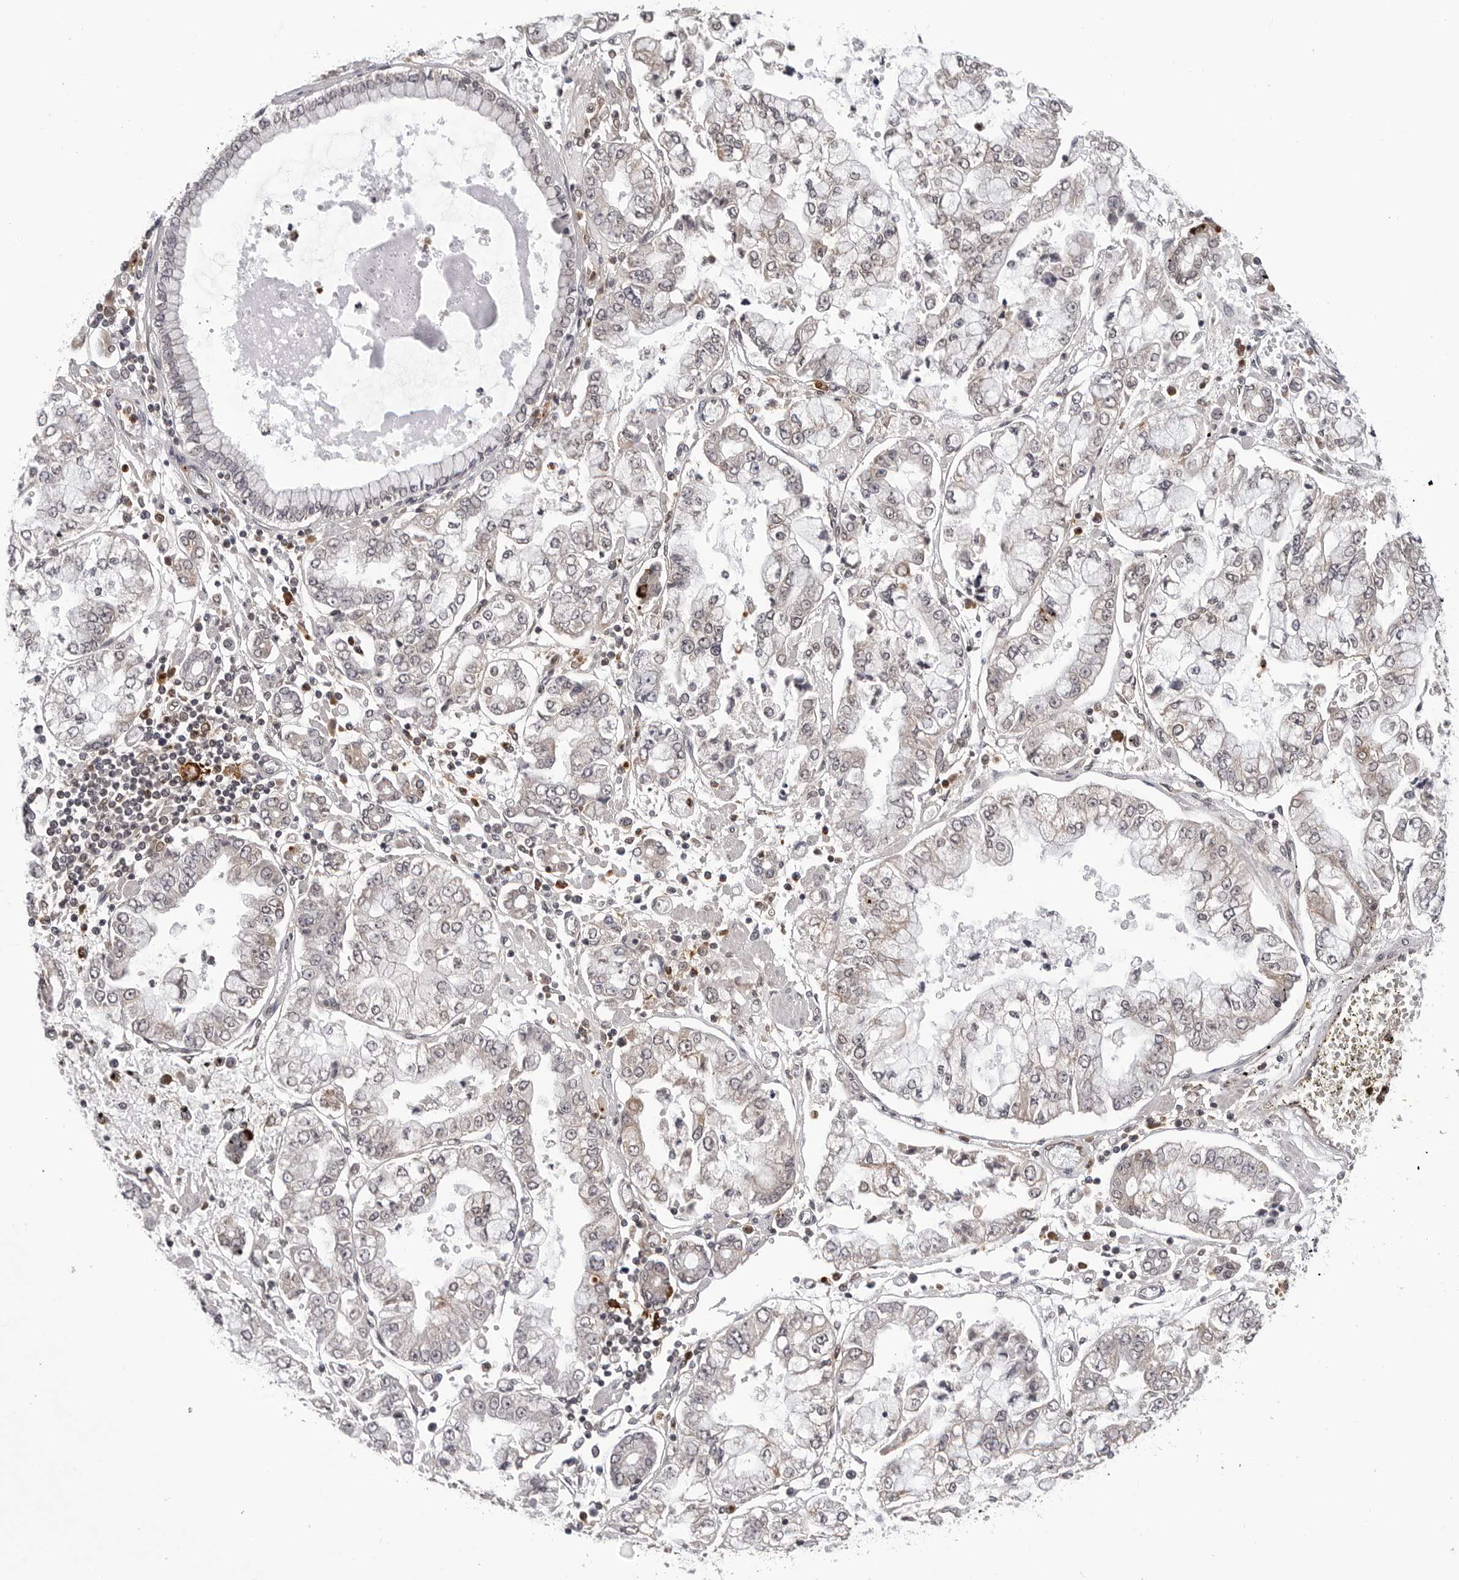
{"staining": {"intensity": "weak", "quantity": "<25%", "location": "cytoplasmic/membranous"}, "tissue": "stomach cancer", "cell_type": "Tumor cells", "image_type": "cancer", "snomed": [{"axis": "morphology", "description": "Adenocarcinoma, NOS"}, {"axis": "topography", "description": "Stomach"}], "caption": "IHC photomicrograph of stomach adenocarcinoma stained for a protein (brown), which demonstrates no staining in tumor cells.", "gene": "TRMT13", "patient": {"sex": "male", "age": 76}}